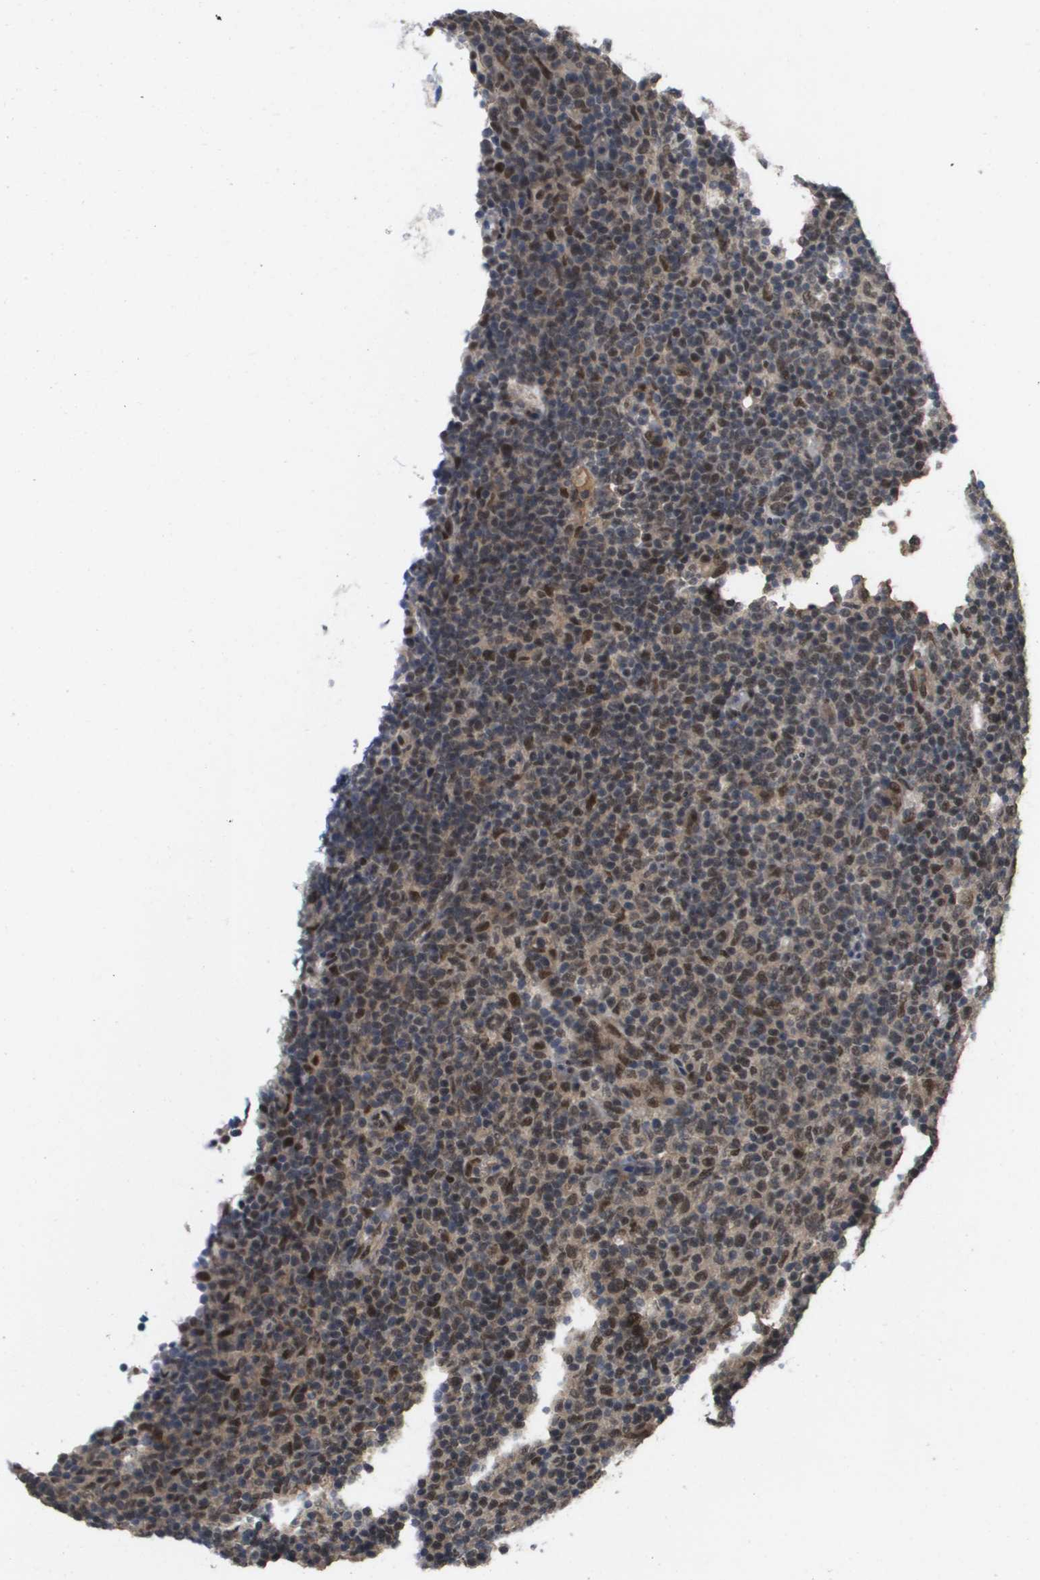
{"staining": {"intensity": "moderate", "quantity": ">75%", "location": "nuclear"}, "tissue": "lymphoma", "cell_type": "Tumor cells", "image_type": "cancer", "snomed": [{"axis": "morphology", "description": "Malignant lymphoma, non-Hodgkin's type, Low grade"}, {"axis": "topography", "description": "Lymph node"}], "caption": "IHC of malignant lymphoma, non-Hodgkin's type (low-grade) exhibits medium levels of moderate nuclear positivity in approximately >75% of tumor cells.", "gene": "AMBRA1", "patient": {"sex": "male", "age": 70}}